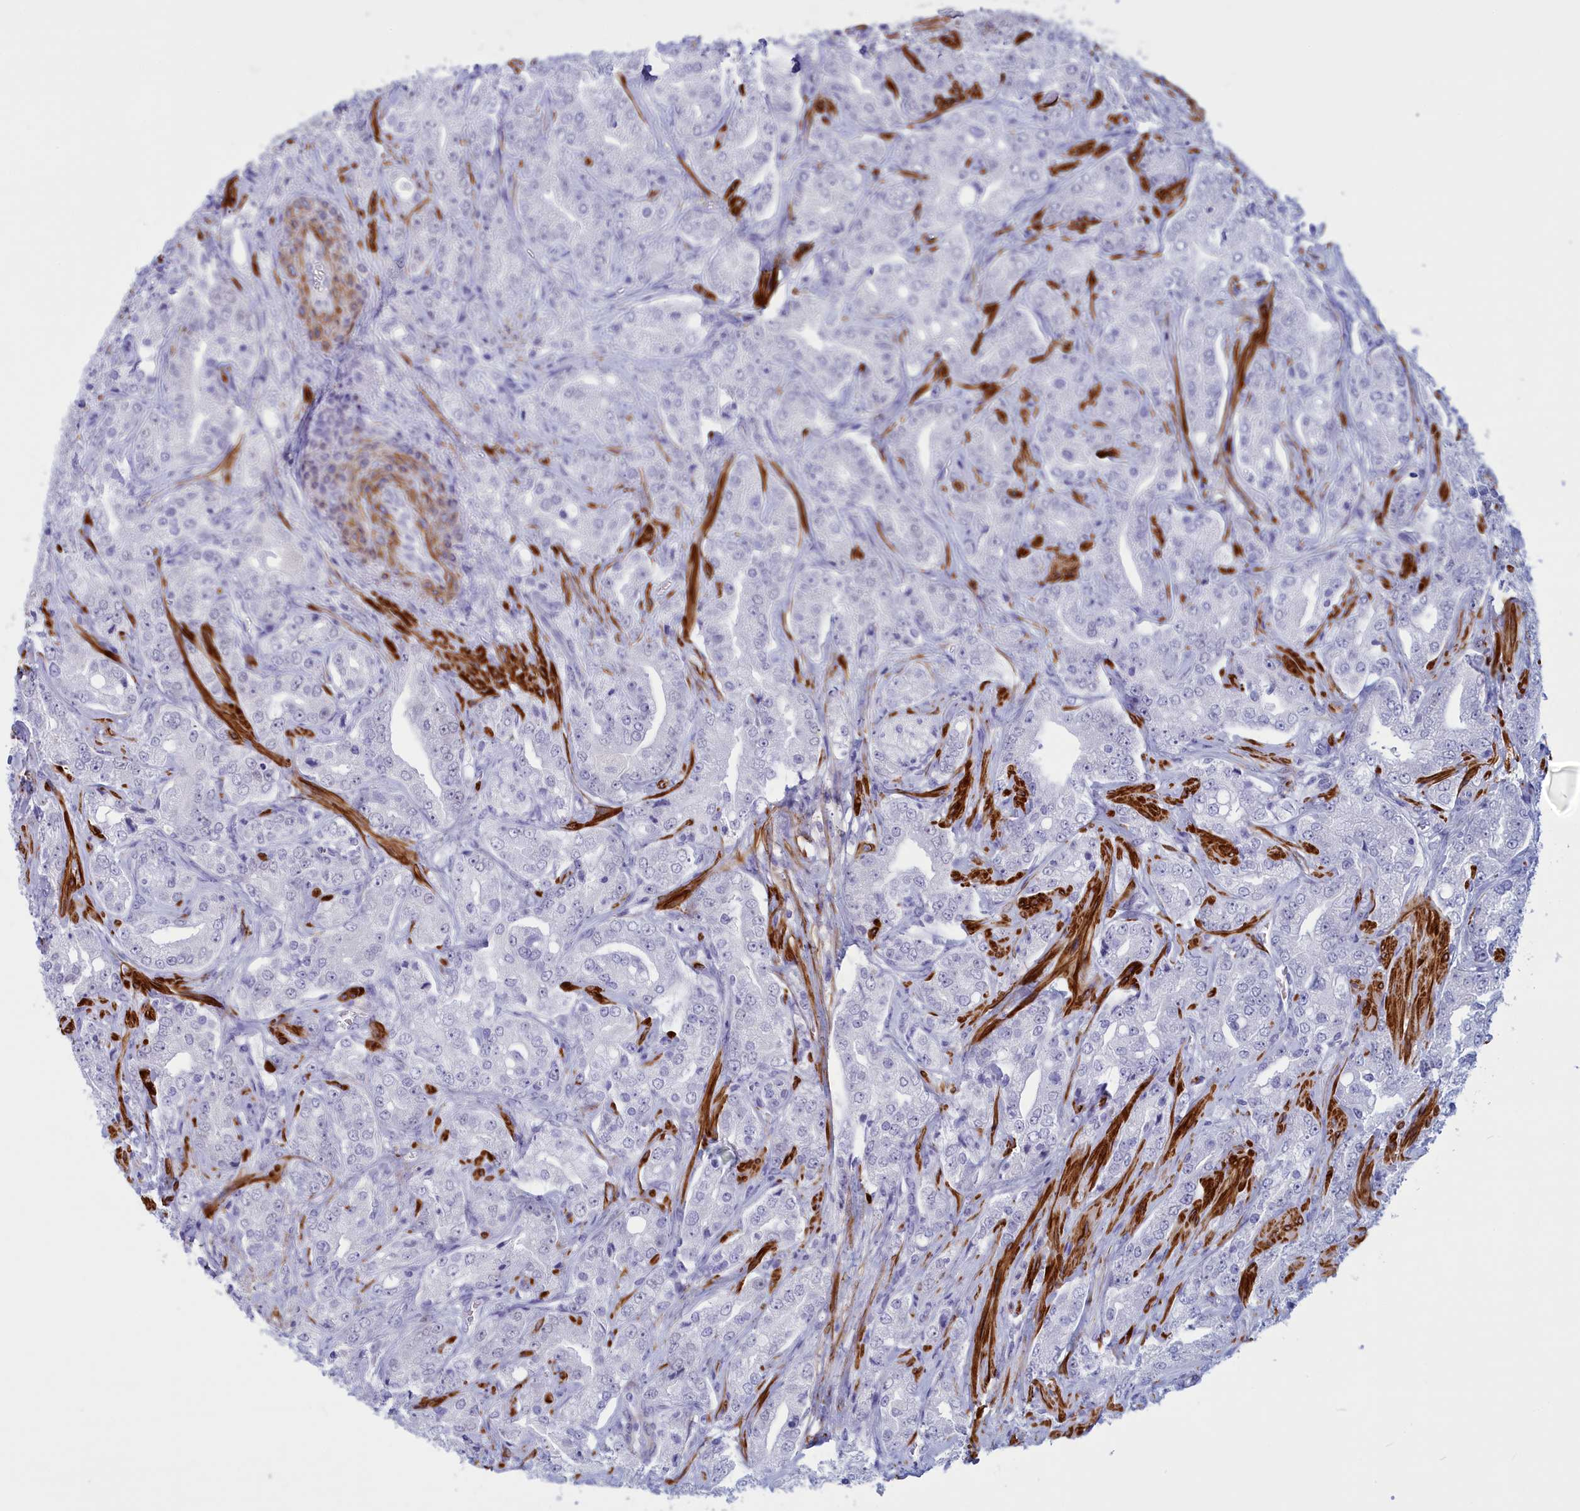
{"staining": {"intensity": "negative", "quantity": "none", "location": "none"}, "tissue": "prostate cancer", "cell_type": "Tumor cells", "image_type": "cancer", "snomed": [{"axis": "morphology", "description": "Adenocarcinoma, Low grade"}, {"axis": "topography", "description": "Prostate"}], "caption": "Tumor cells show no significant expression in prostate cancer (low-grade adenocarcinoma).", "gene": "GAPDHS", "patient": {"sex": "male", "age": 67}}